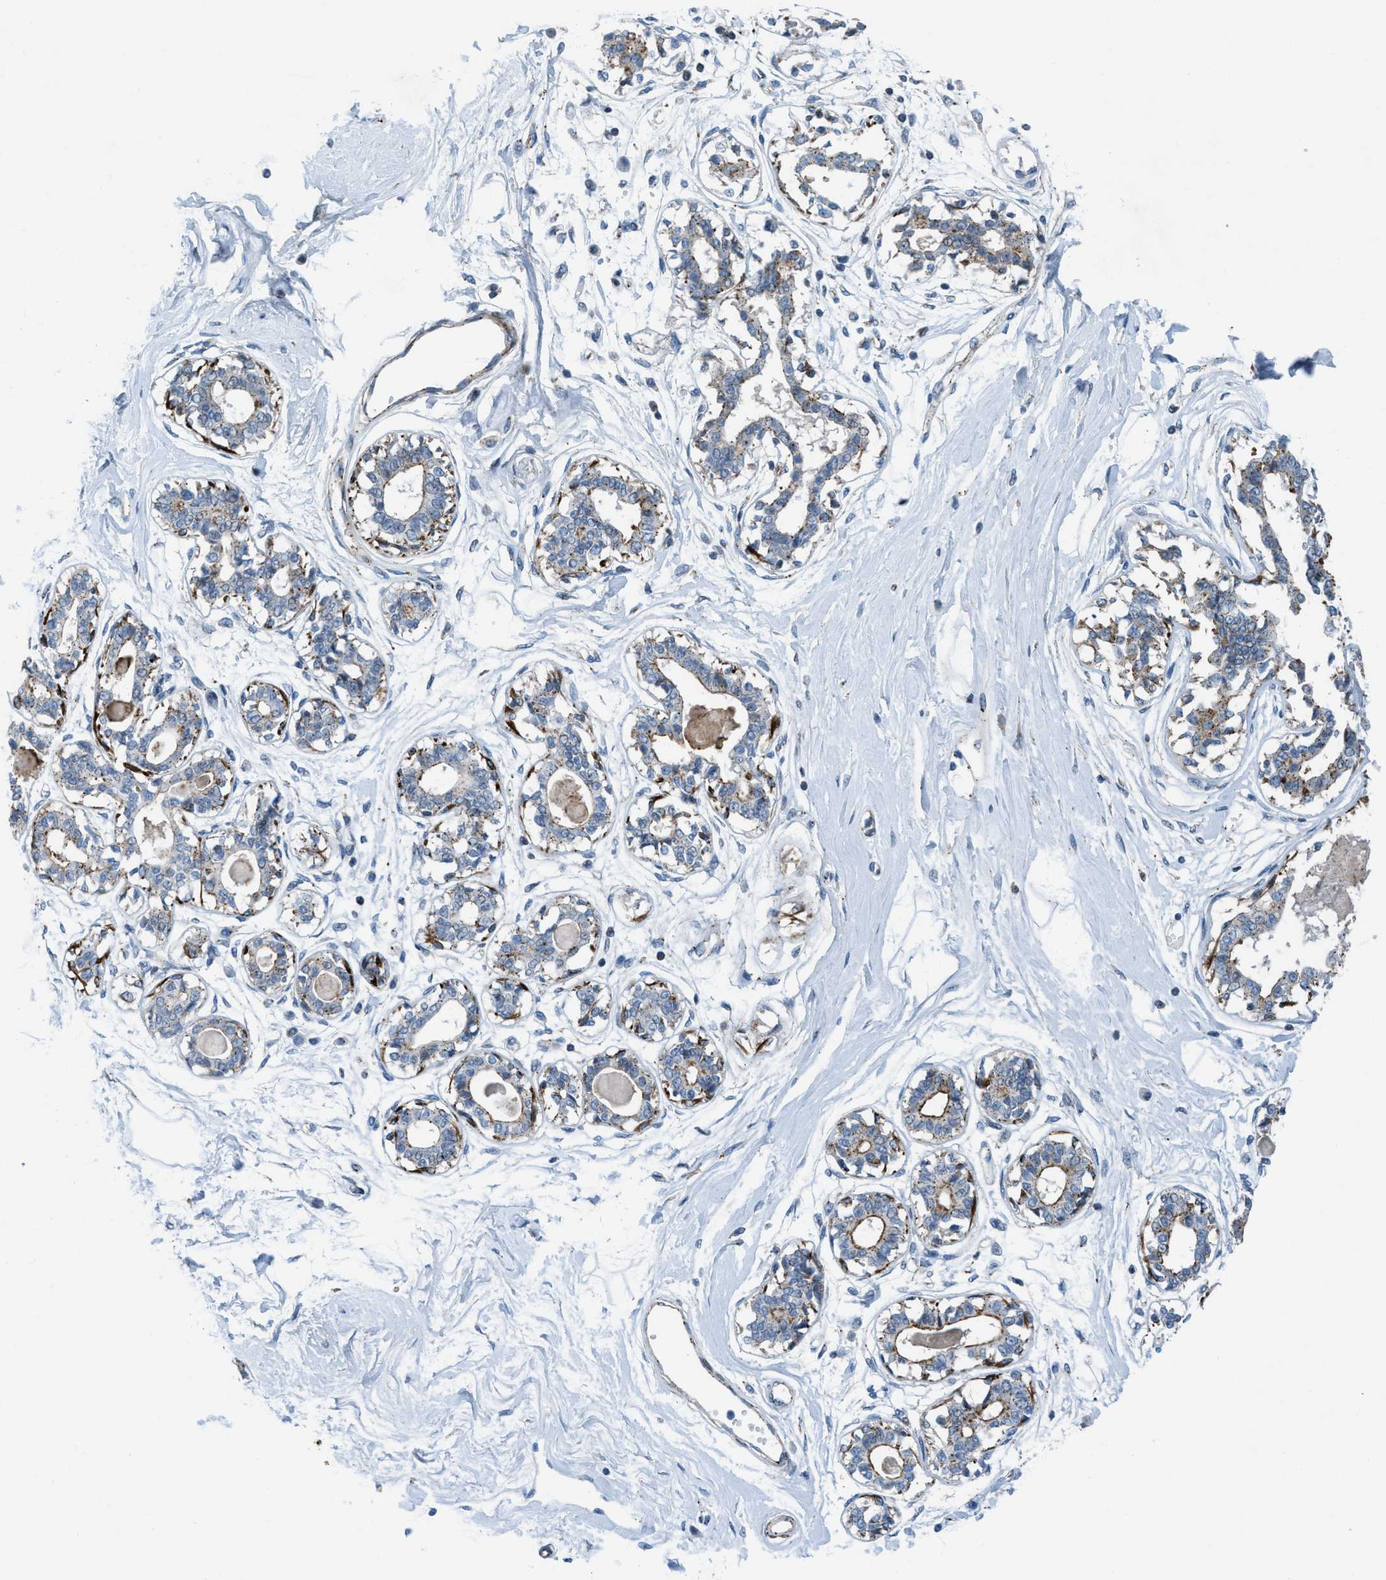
{"staining": {"intensity": "negative", "quantity": "none", "location": "none"}, "tissue": "breast", "cell_type": "Adipocytes", "image_type": "normal", "snomed": [{"axis": "morphology", "description": "Normal tissue, NOS"}, {"axis": "topography", "description": "Breast"}], "caption": "Immunohistochemical staining of benign breast shows no significant expression in adipocytes.", "gene": "MFSD13A", "patient": {"sex": "female", "age": 45}}